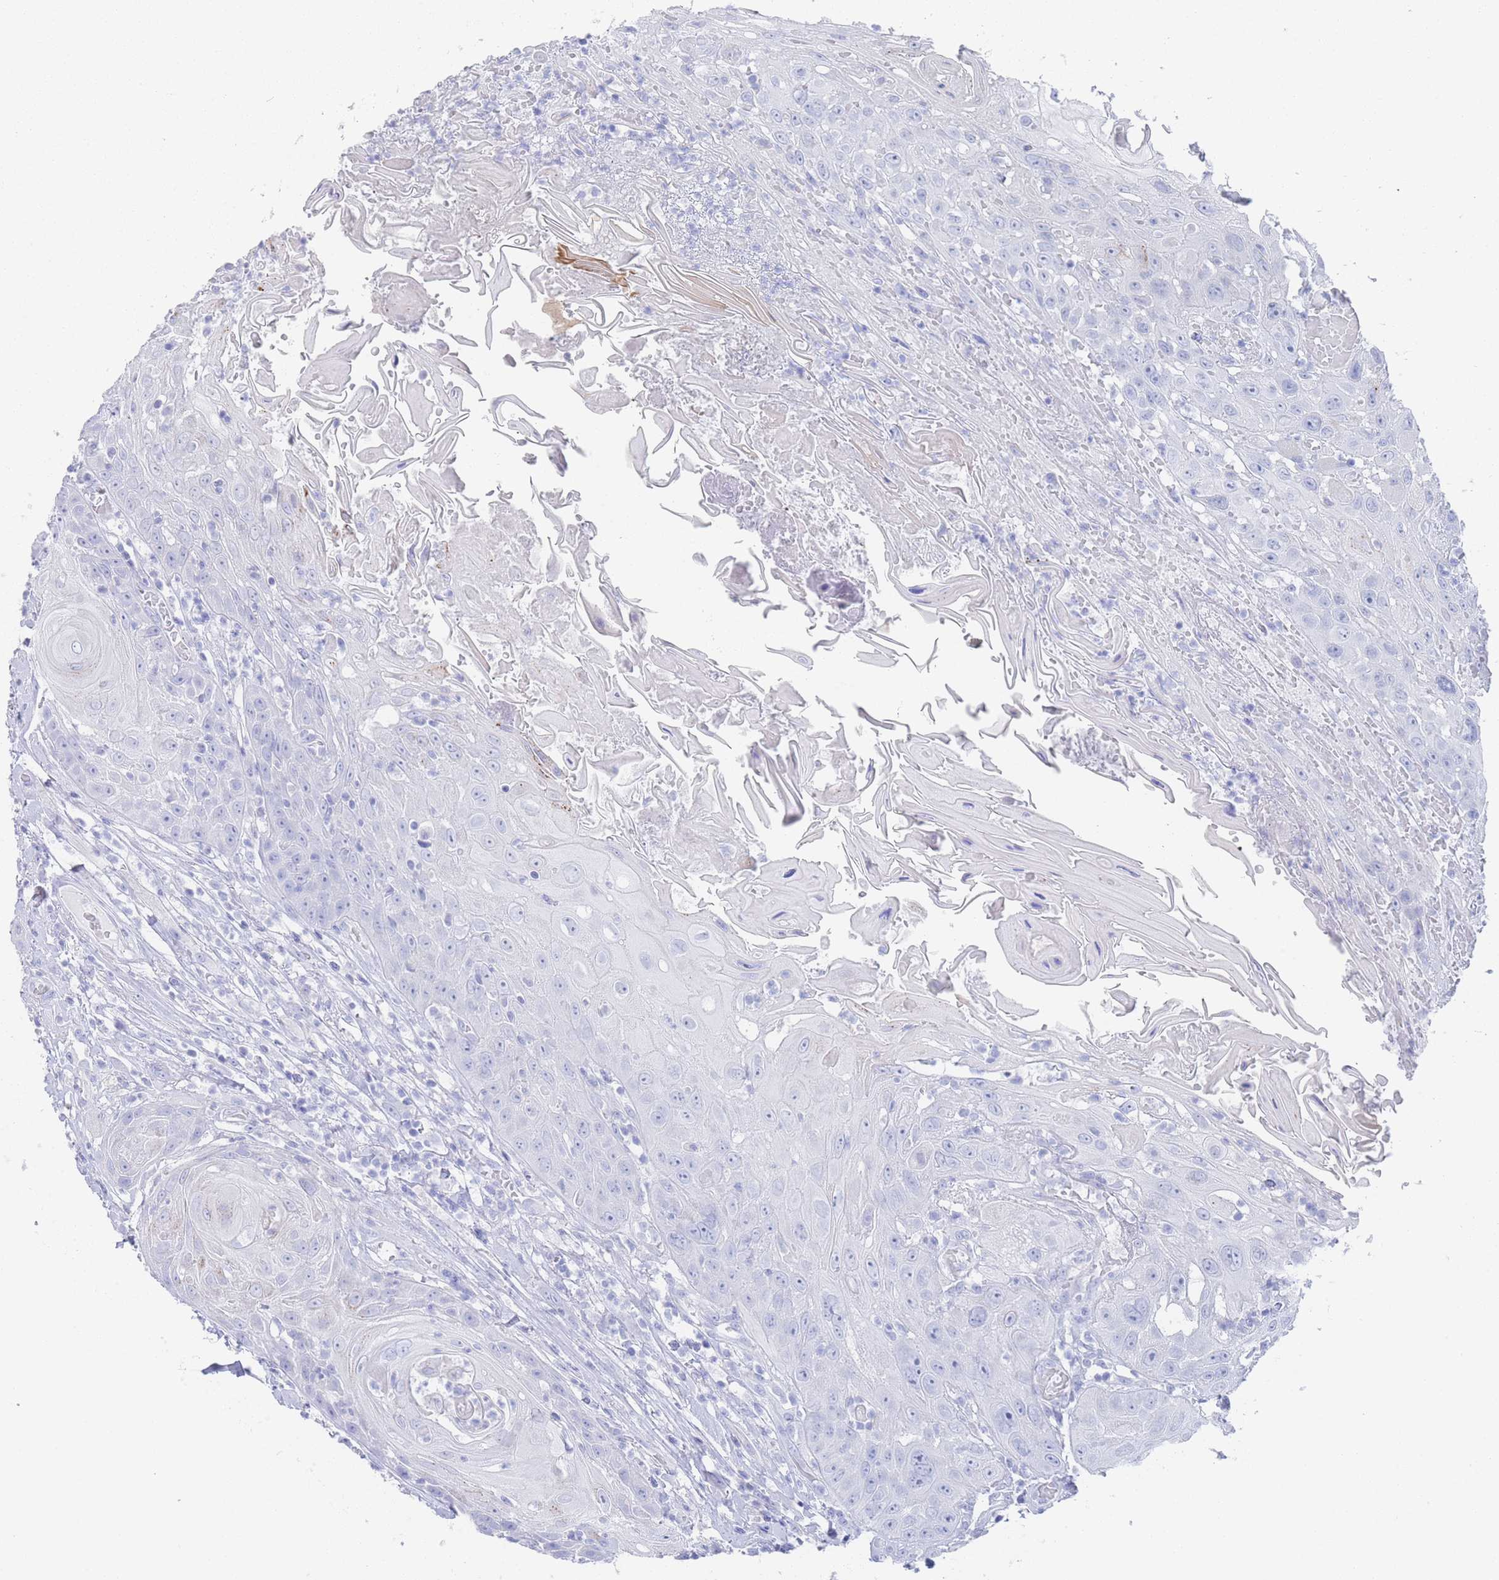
{"staining": {"intensity": "negative", "quantity": "none", "location": "none"}, "tissue": "head and neck cancer", "cell_type": "Tumor cells", "image_type": "cancer", "snomed": [{"axis": "morphology", "description": "Squamous cell carcinoma, NOS"}, {"axis": "topography", "description": "Head-Neck"}], "caption": "There is no significant positivity in tumor cells of head and neck cancer.", "gene": "LRRC37A", "patient": {"sex": "female", "age": 59}}